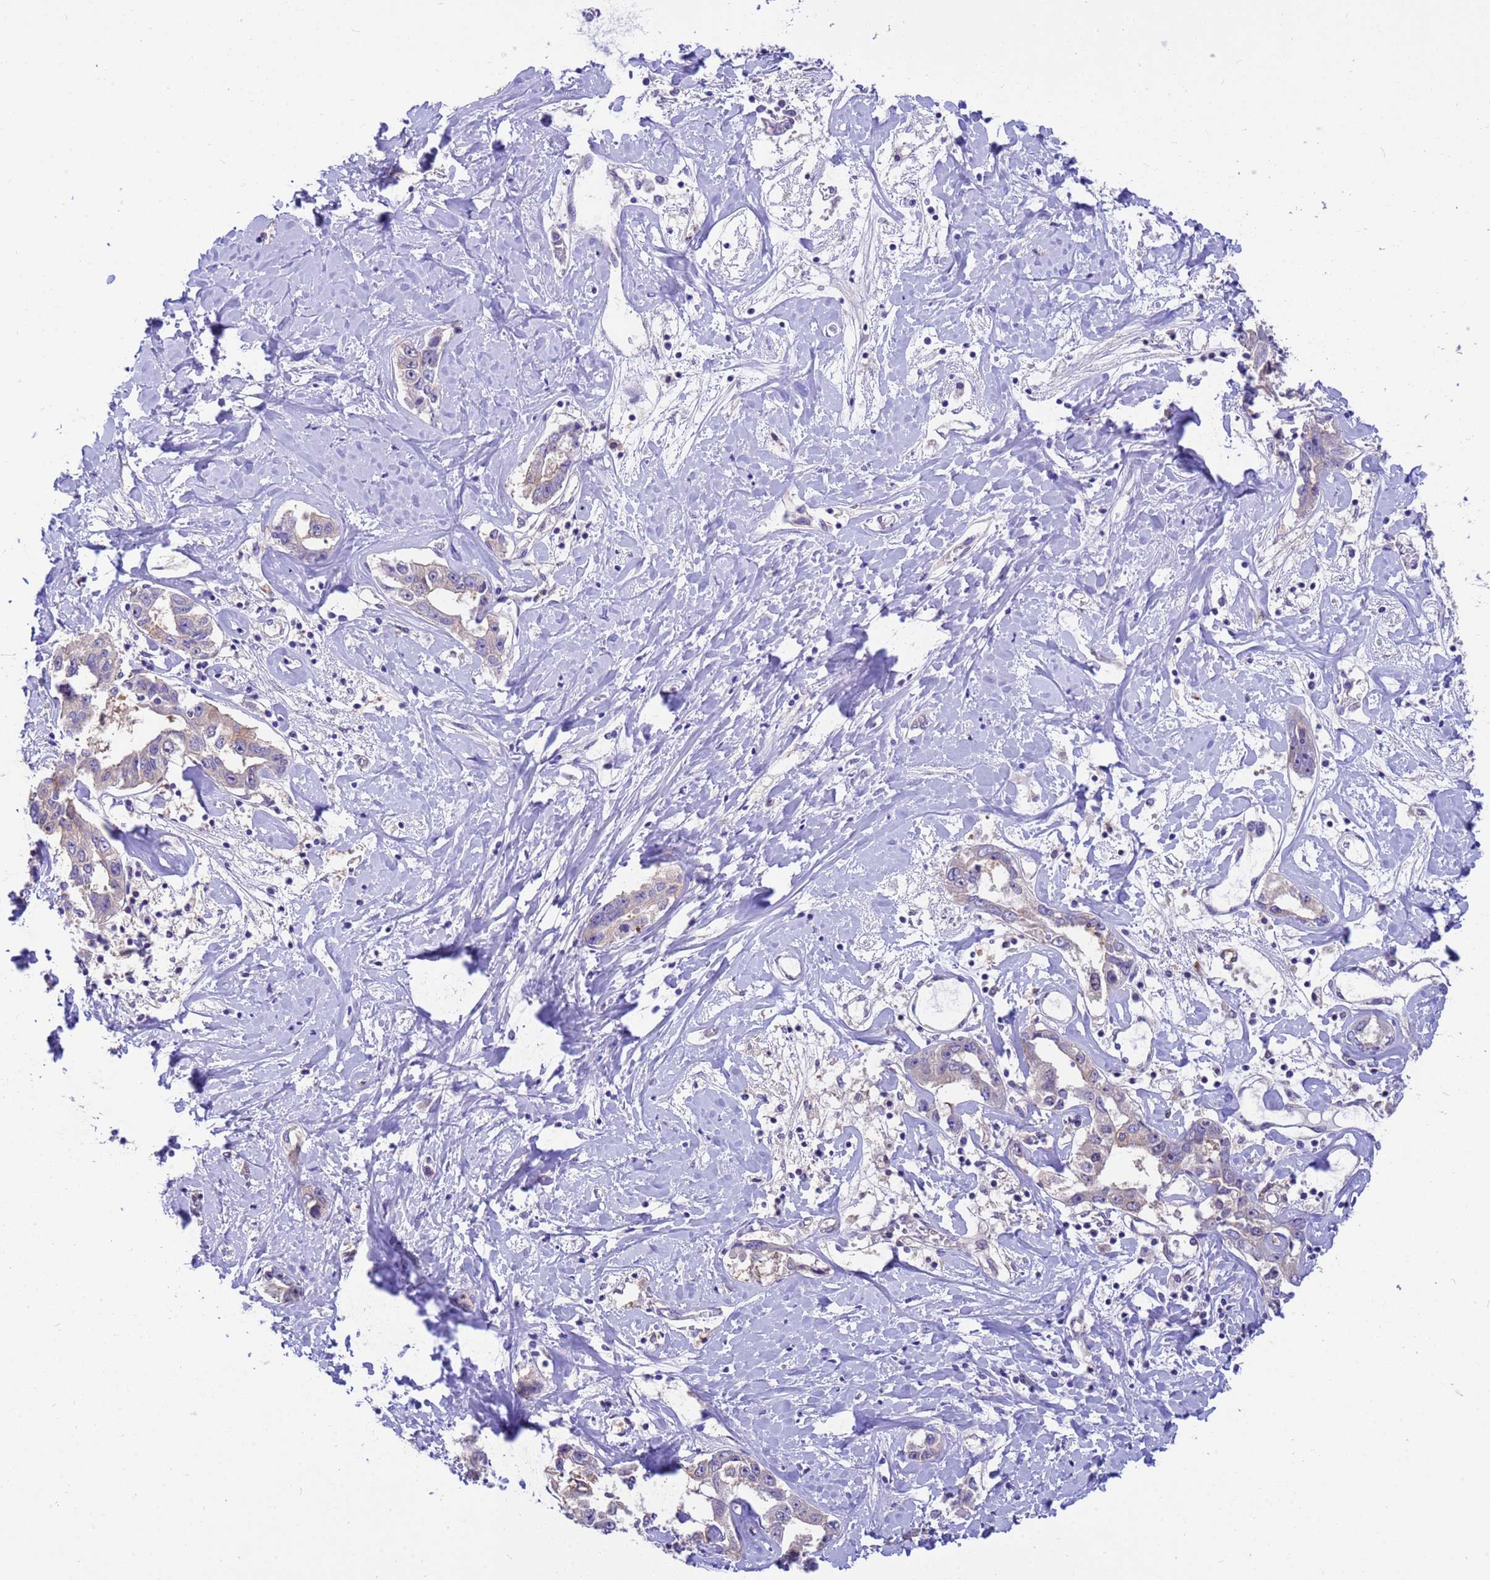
{"staining": {"intensity": "negative", "quantity": "none", "location": "none"}, "tissue": "liver cancer", "cell_type": "Tumor cells", "image_type": "cancer", "snomed": [{"axis": "morphology", "description": "Cholangiocarcinoma"}, {"axis": "topography", "description": "Liver"}], "caption": "High power microscopy photomicrograph of an immunohistochemistry micrograph of liver cancer (cholangiocarcinoma), revealing no significant positivity in tumor cells. (DAB (3,3'-diaminobenzidine) immunohistochemistry visualized using brightfield microscopy, high magnification).", "gene": "PPP2CB", "patient": {"sex": "male", "age": 59}}